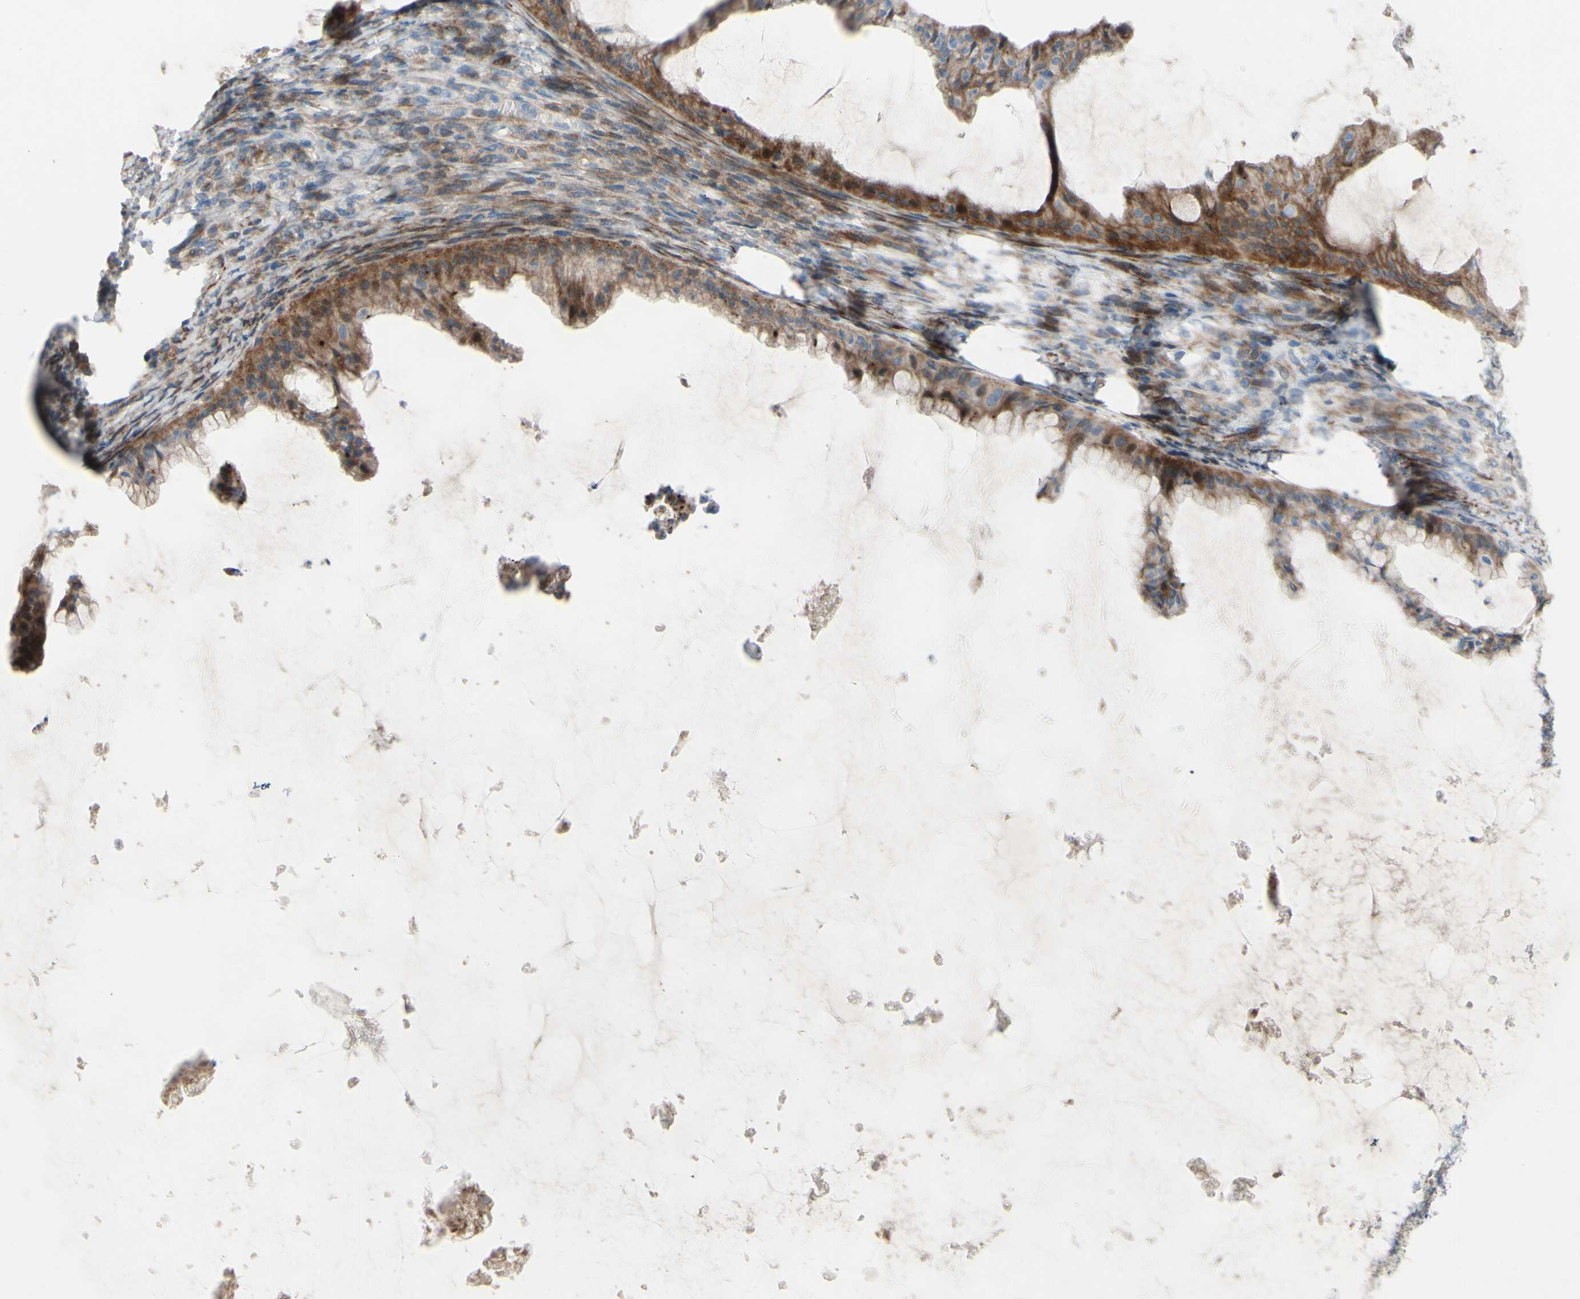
{"staining": {"intensity": "moderate", "quantity": ">75%", "location": "cytoplasmic/membranous"}, "tissue": "ovarian cancer", "cell_type": "Tumor cells", "image_type": "cancer", "snomed": [{"axis": "morphology", "description": "Cystadenocarcinoma, mucinous, NOS"}, {"axis": "topography", "description": "Ovary"}], "caption": "High-magnification brightfield microscopy of ovarian mucinous cystadenocarcinoma stained with DAB (brown) and counterstained with hematoxylin (blue). tumor cells exhibit moderate cytoplasmic/membranous expression is present in about>75% of cells.", "gene": "CDCP1", "patient": {"sex": "female", "age": 61}}